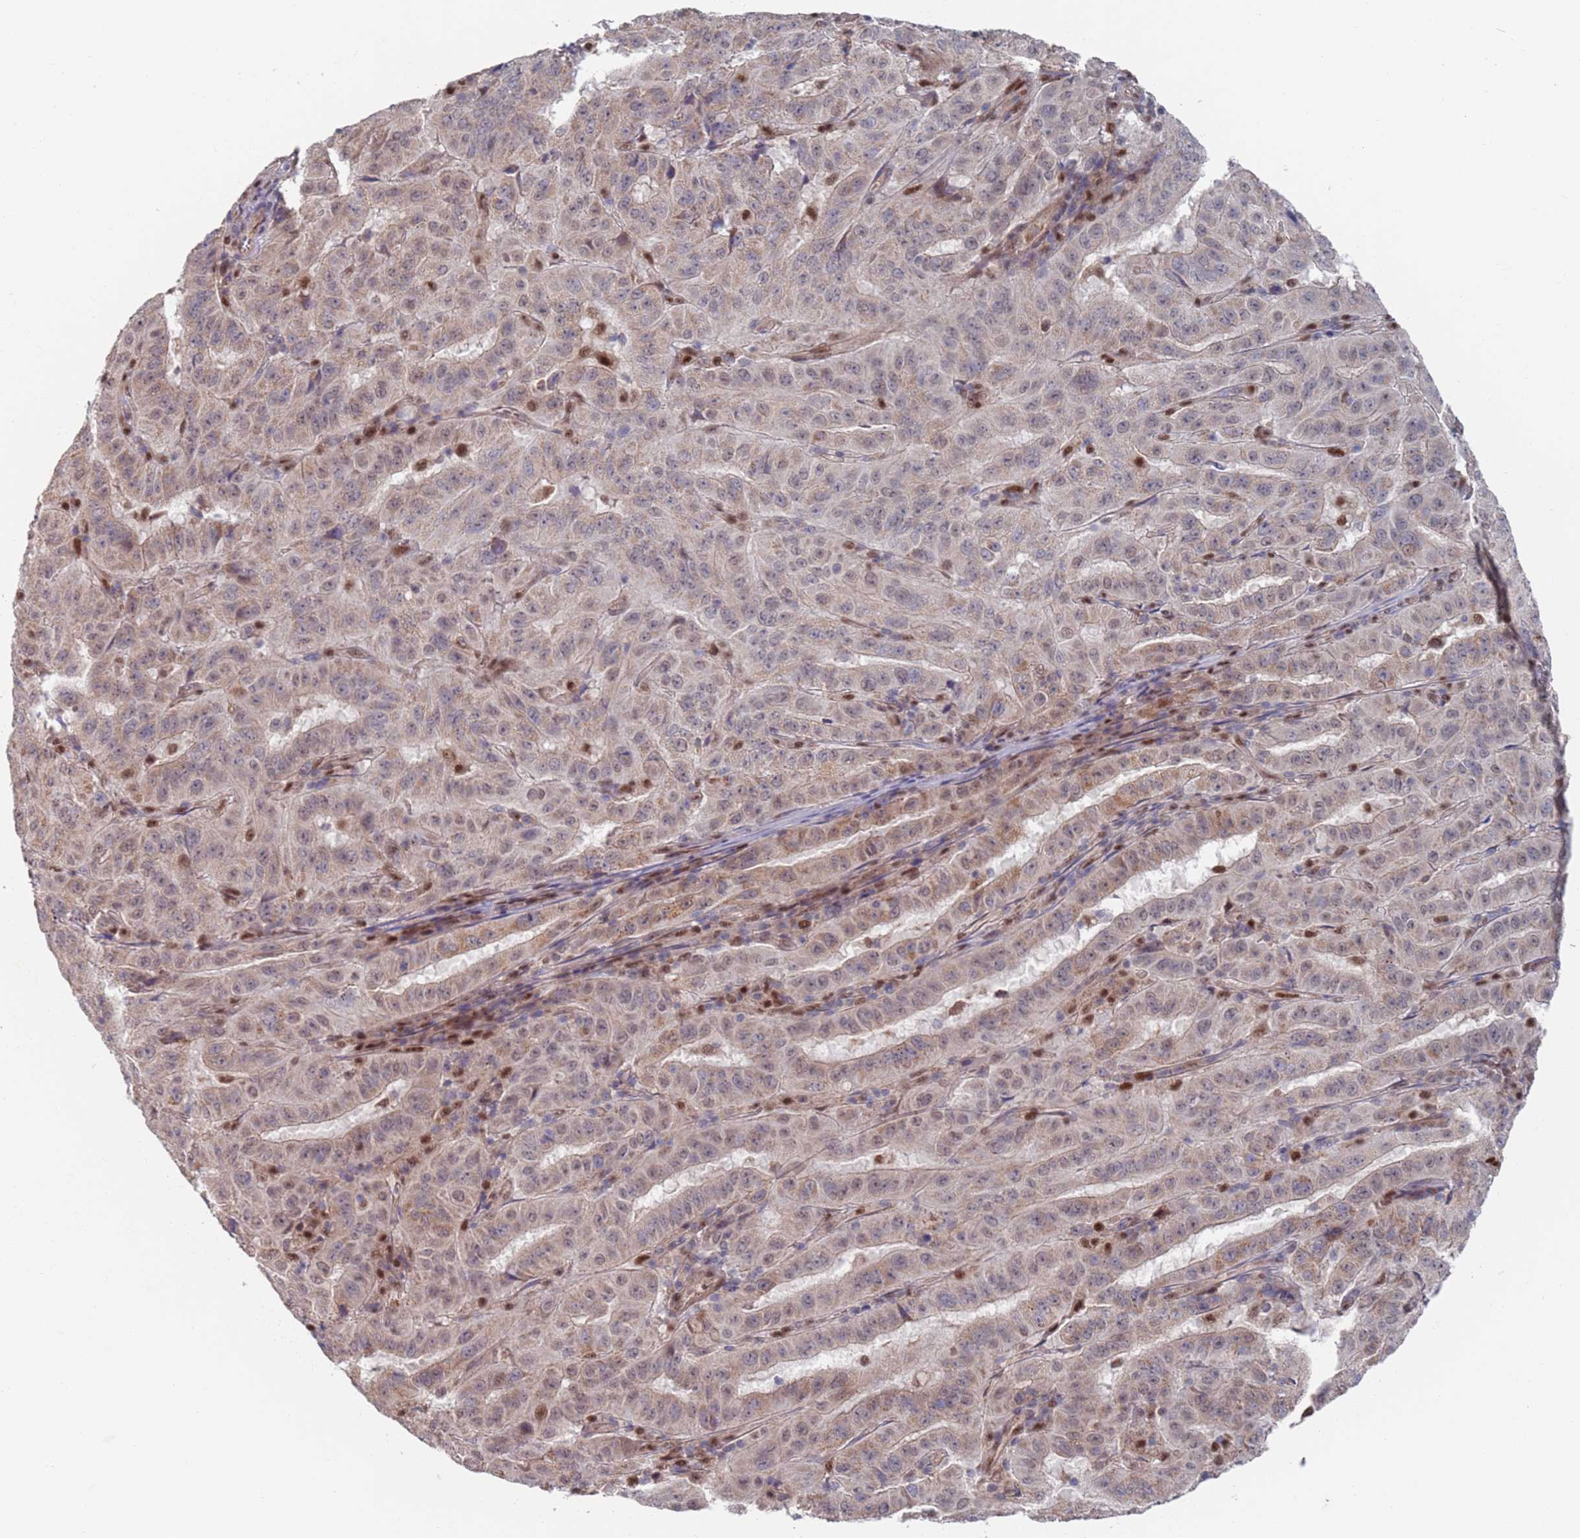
{"staining": {"intensity": "negative", "quantity": "none", "location": "none"}, "tissue": "pancreatic cancer", "cell_type": "Tumor cells", "image_type": "cancer", "snomed": [{"axis": "morphology", "description": "Adenocarcinoma, NOS"}, {"axis": "topography", "description": "Pancreas"}], "caption": "This is an IHC photomicrograph of human pancreatic adenocarcinoma. There is no expression in tumor cells.", "gene": "RPP25", "patient": {"sex": "male", "age": 63}}